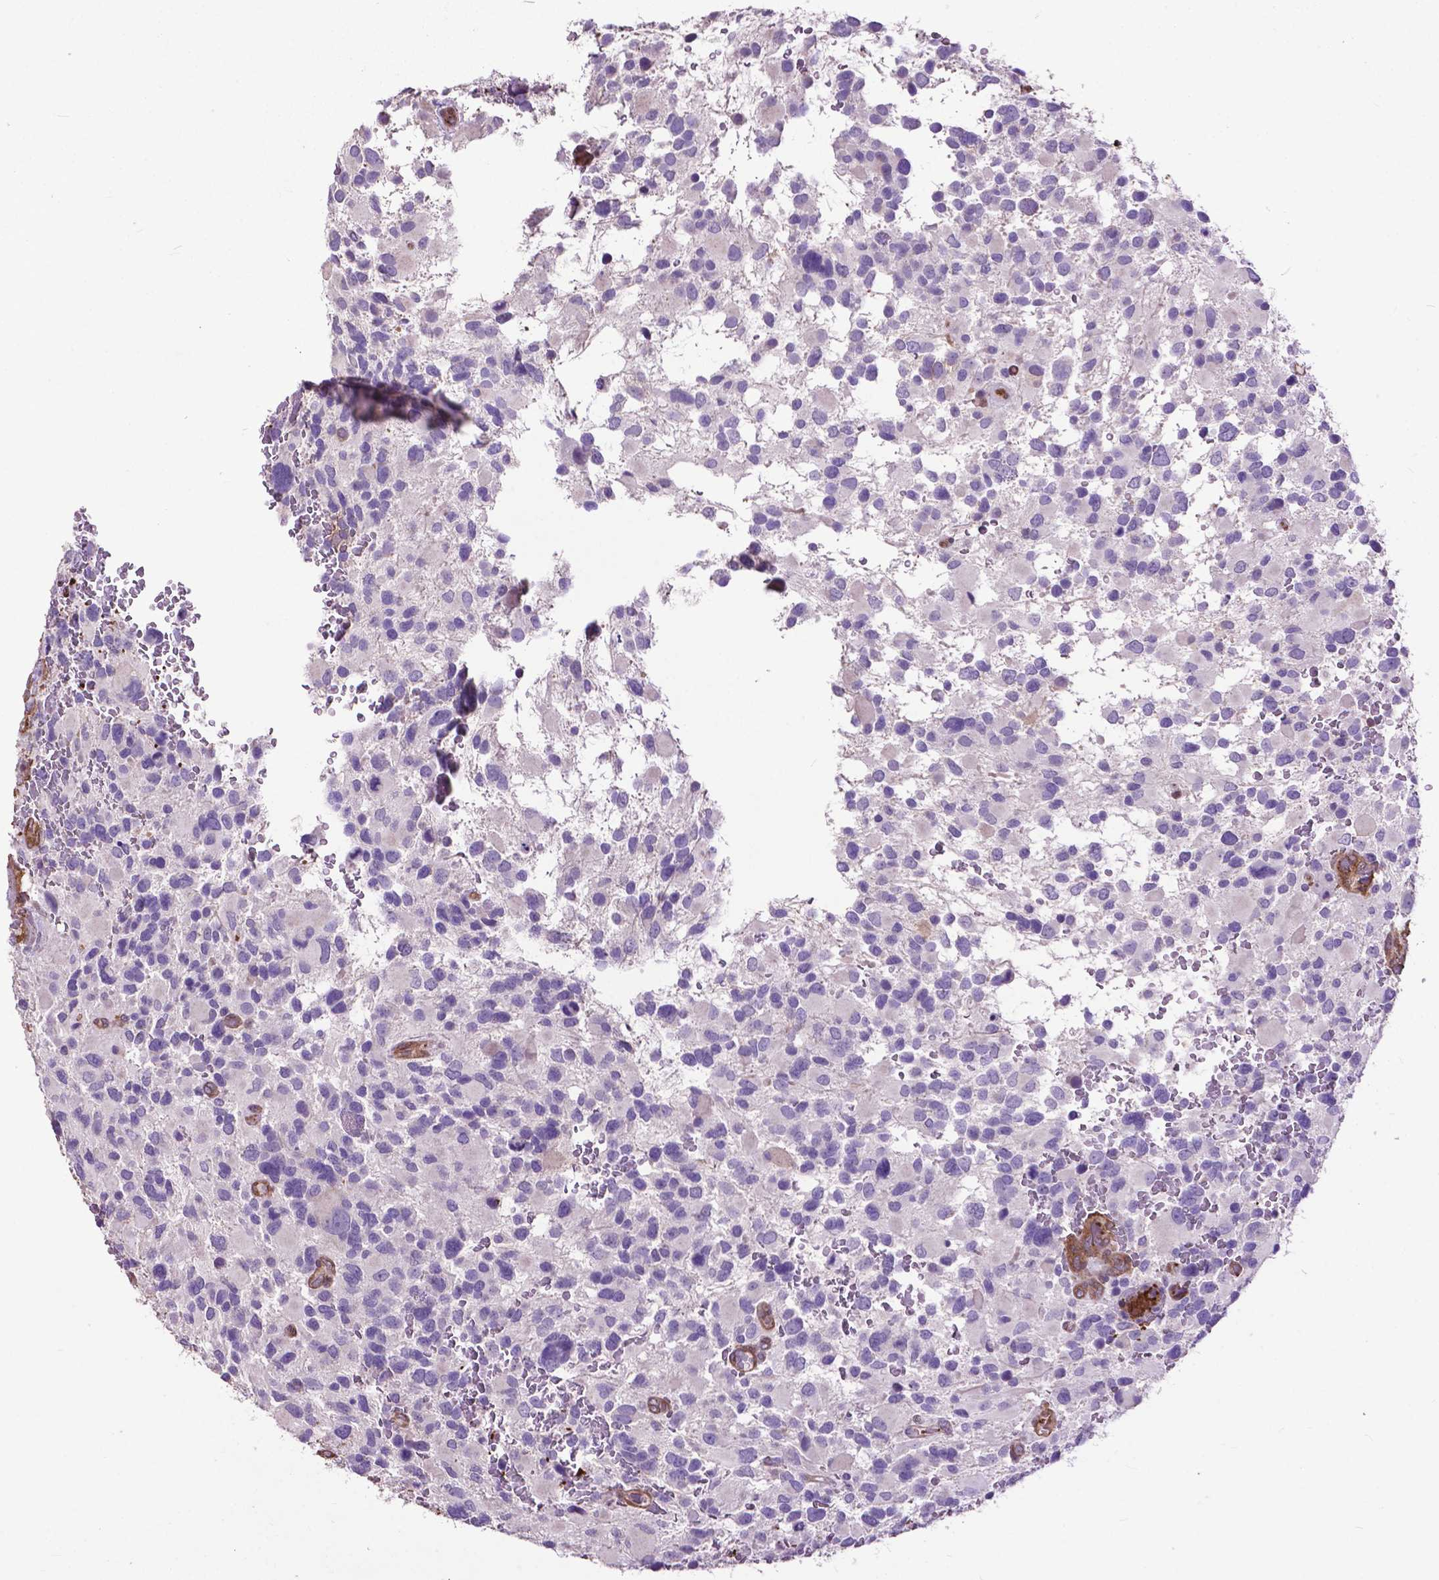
{"staining": {"intensity": "negative", "quantity": "none", "location": "none"}, "tissue": "glioma", "cell_type": "Tumor cells", "image_type": "cancer", "snomed": [{"axis": "morphology", "description": "Glioma, malignant, Low grade"}, {"axis": "topography", "description": "Brain"}], "caption": "Human glioma stained for a protein using immunohistochemistry (IHC) exhibits no expression in tumor cells.", "gene": "PDLIM1", "patient": {"sex": "female", "age": 32}}